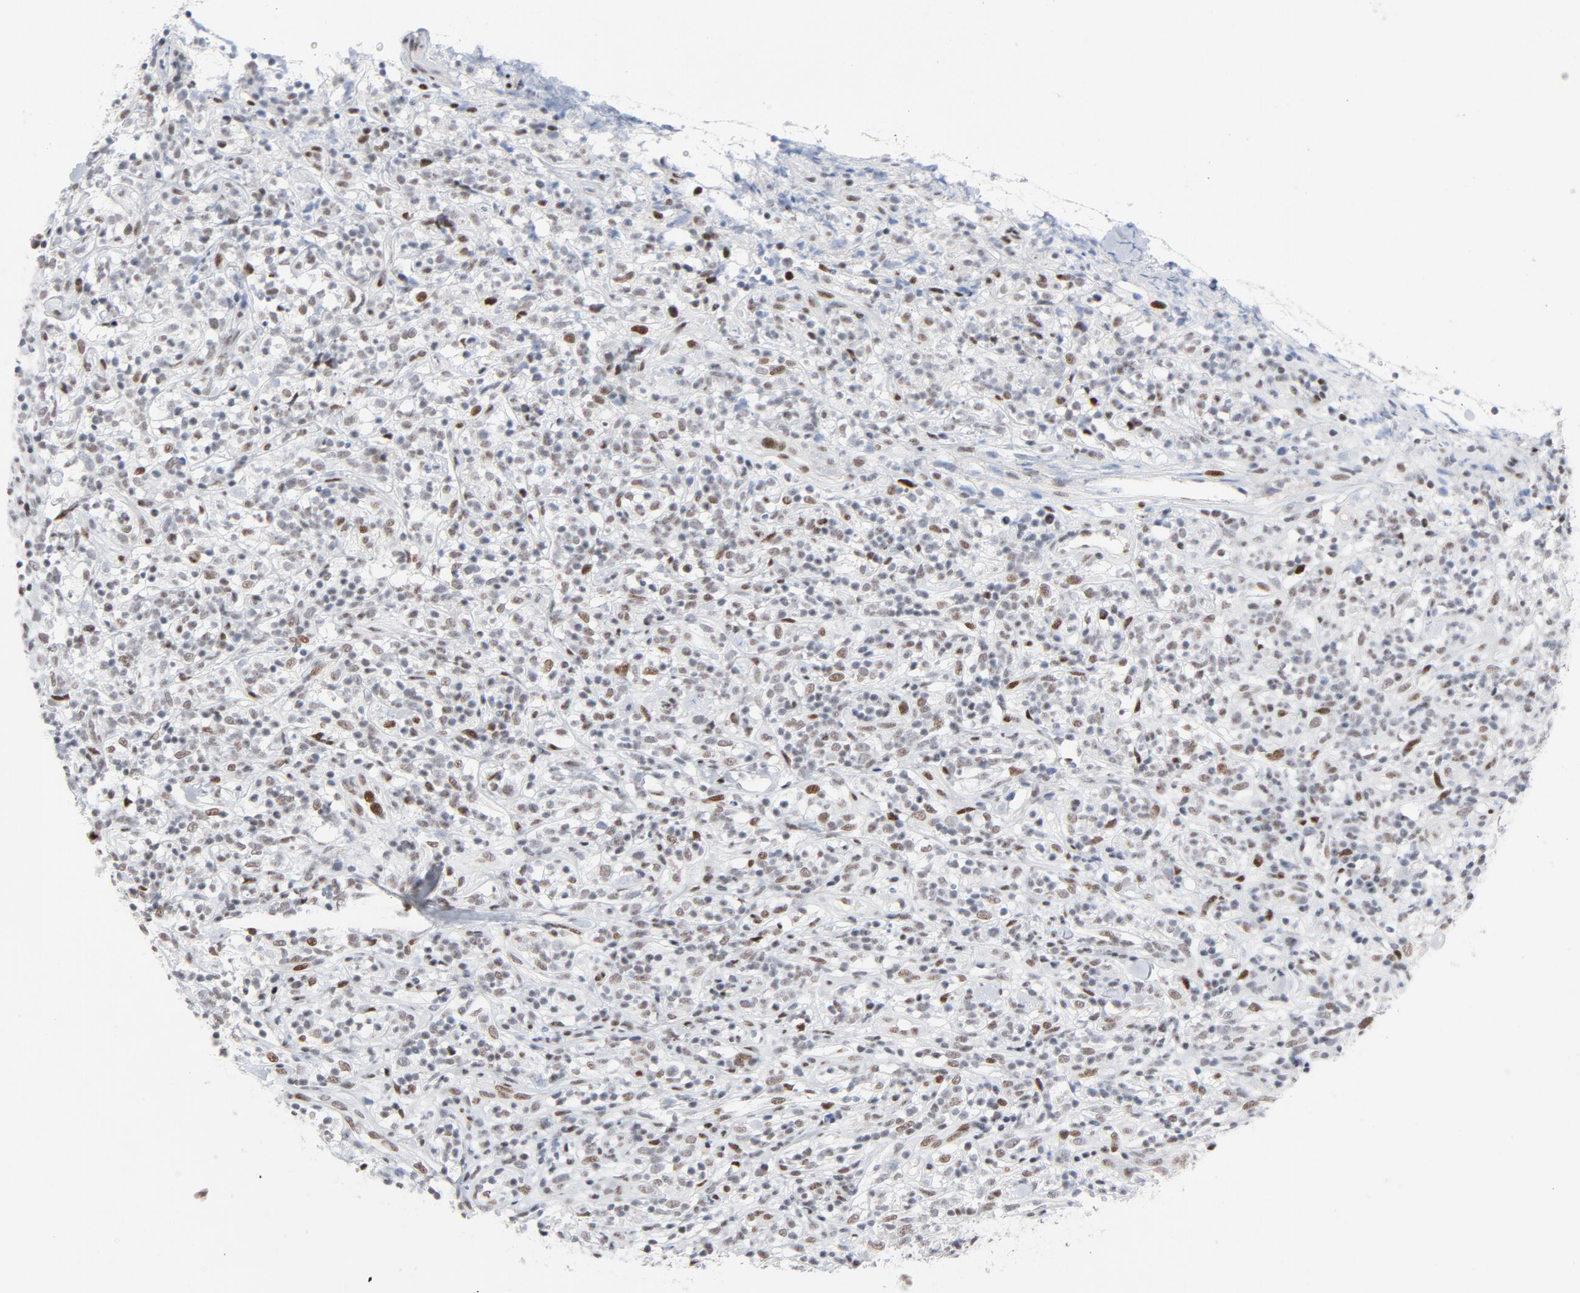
{"staining": {"intensity": "moderate", "quantity": "25%-75%", "location": "nuclear"}, "tissue": "lymphoma", "cell_type": "Tumor cells", "image_type": "cancer", "snomed": [{"axis": "morphology", "description": "Malignant lymphoma, non-Hodgkin's type, High grade"}, {"axis": "topography", "description": "Lymph node"}], "caption": "High-grade malignant lymphoma, non-Hodgkin's type was stained to show a protein in brown. There is medium levels of moderate nuclear expression in about 25%-75% of tumor cells.", "gene": "HSF1", "patient": {"sex": "female", "age": 73}}